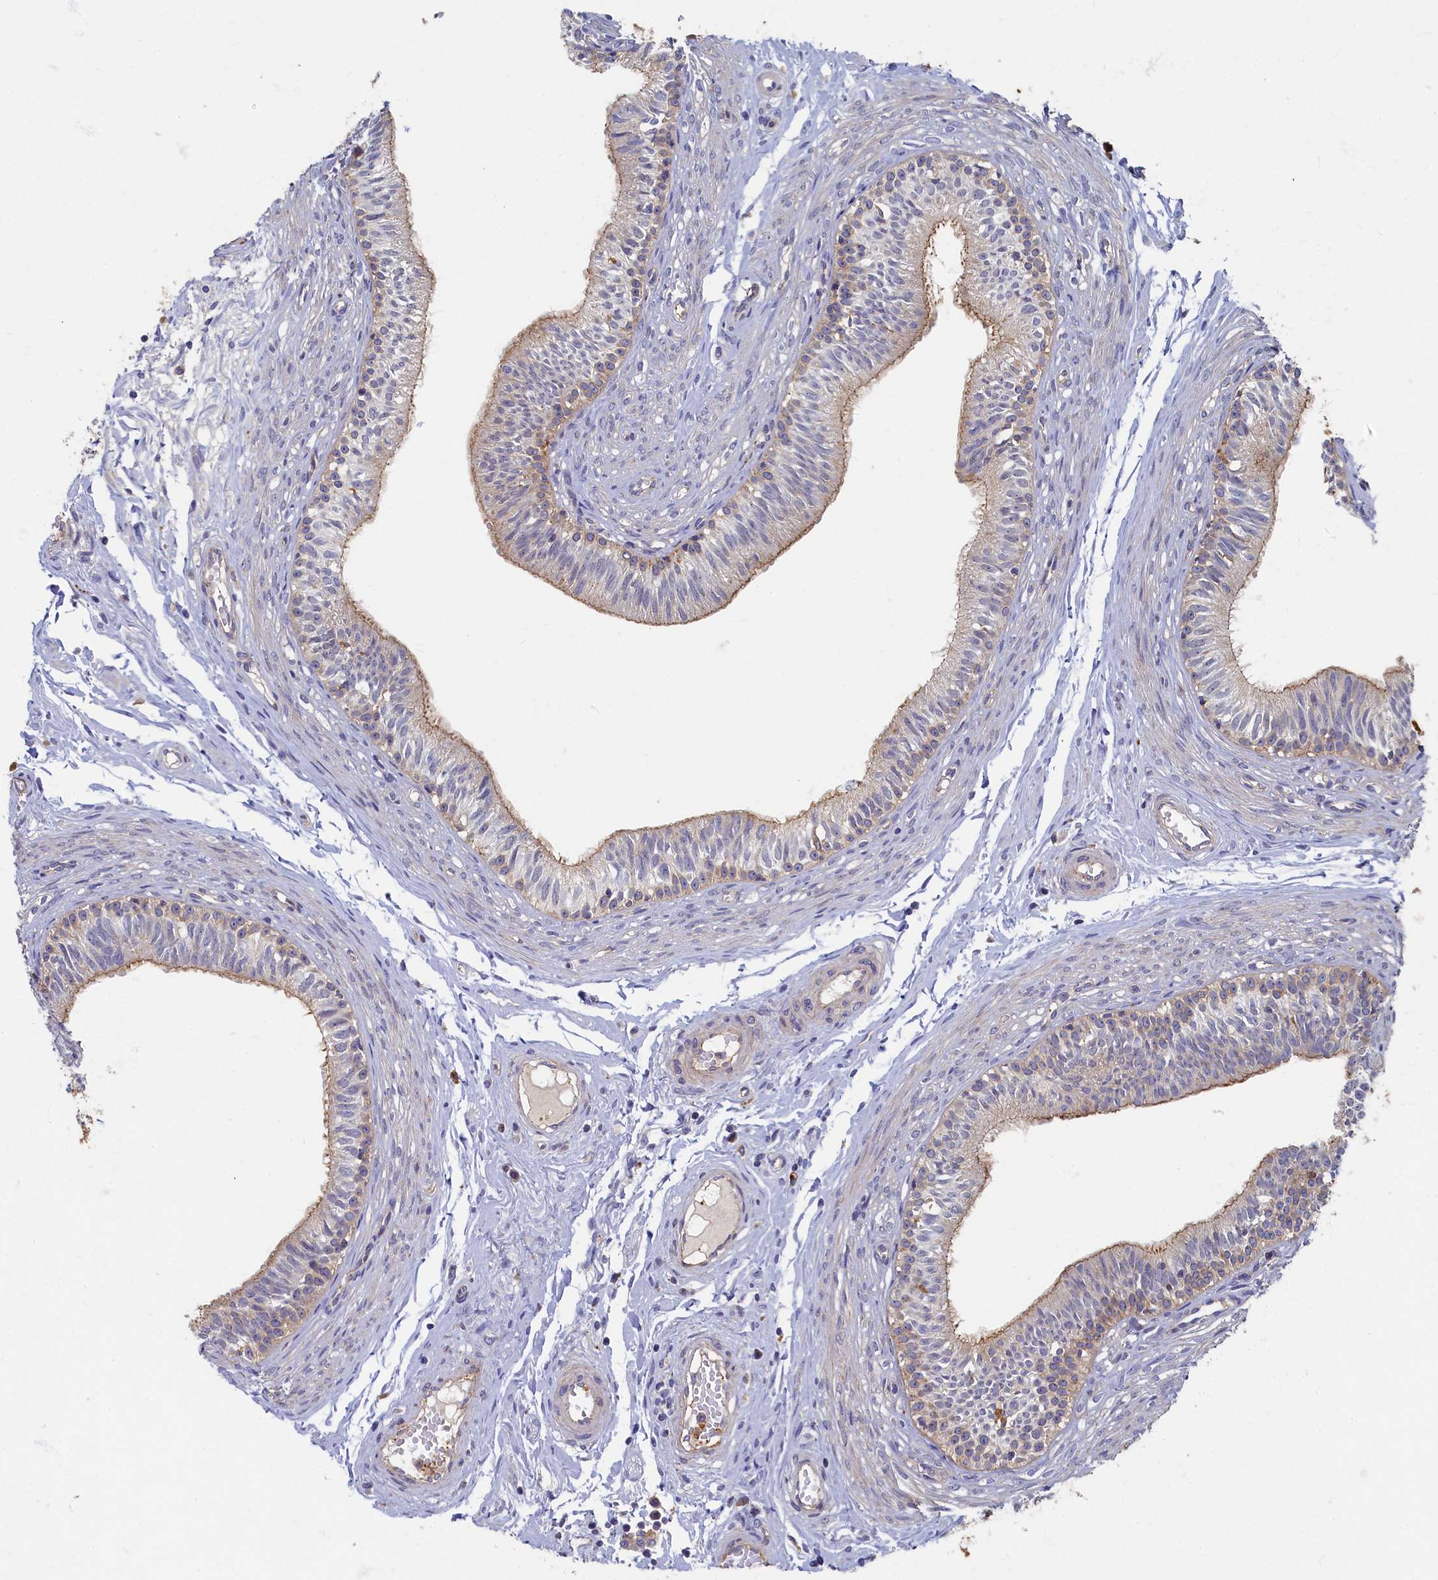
{"staining": {"intensity": "weak", "quantity": "25%-75%", "location": "cytoplasmic/membranous"}, "tissue": "epididymis", "cell_type": "Glandular cells", "image_type": "normal", "snomed": [{"axis": "morphology", "description": "Normal tissue, NOS"}, {"axis": "topography", "description": "Epididymis, spermatic cord, NOS"}], "caption": "An immunohistochemistry (IHC) micrograph of unremarkable tissue is shown. Protein staining in brown shows weak cytoplasmic/membranous positivity in epididymis within glandular cells. (Brightfield microscopy of DAB IHC at high magnification).", "gene": "PSMG2", "patient": {"sex": "male", "age": 22}}